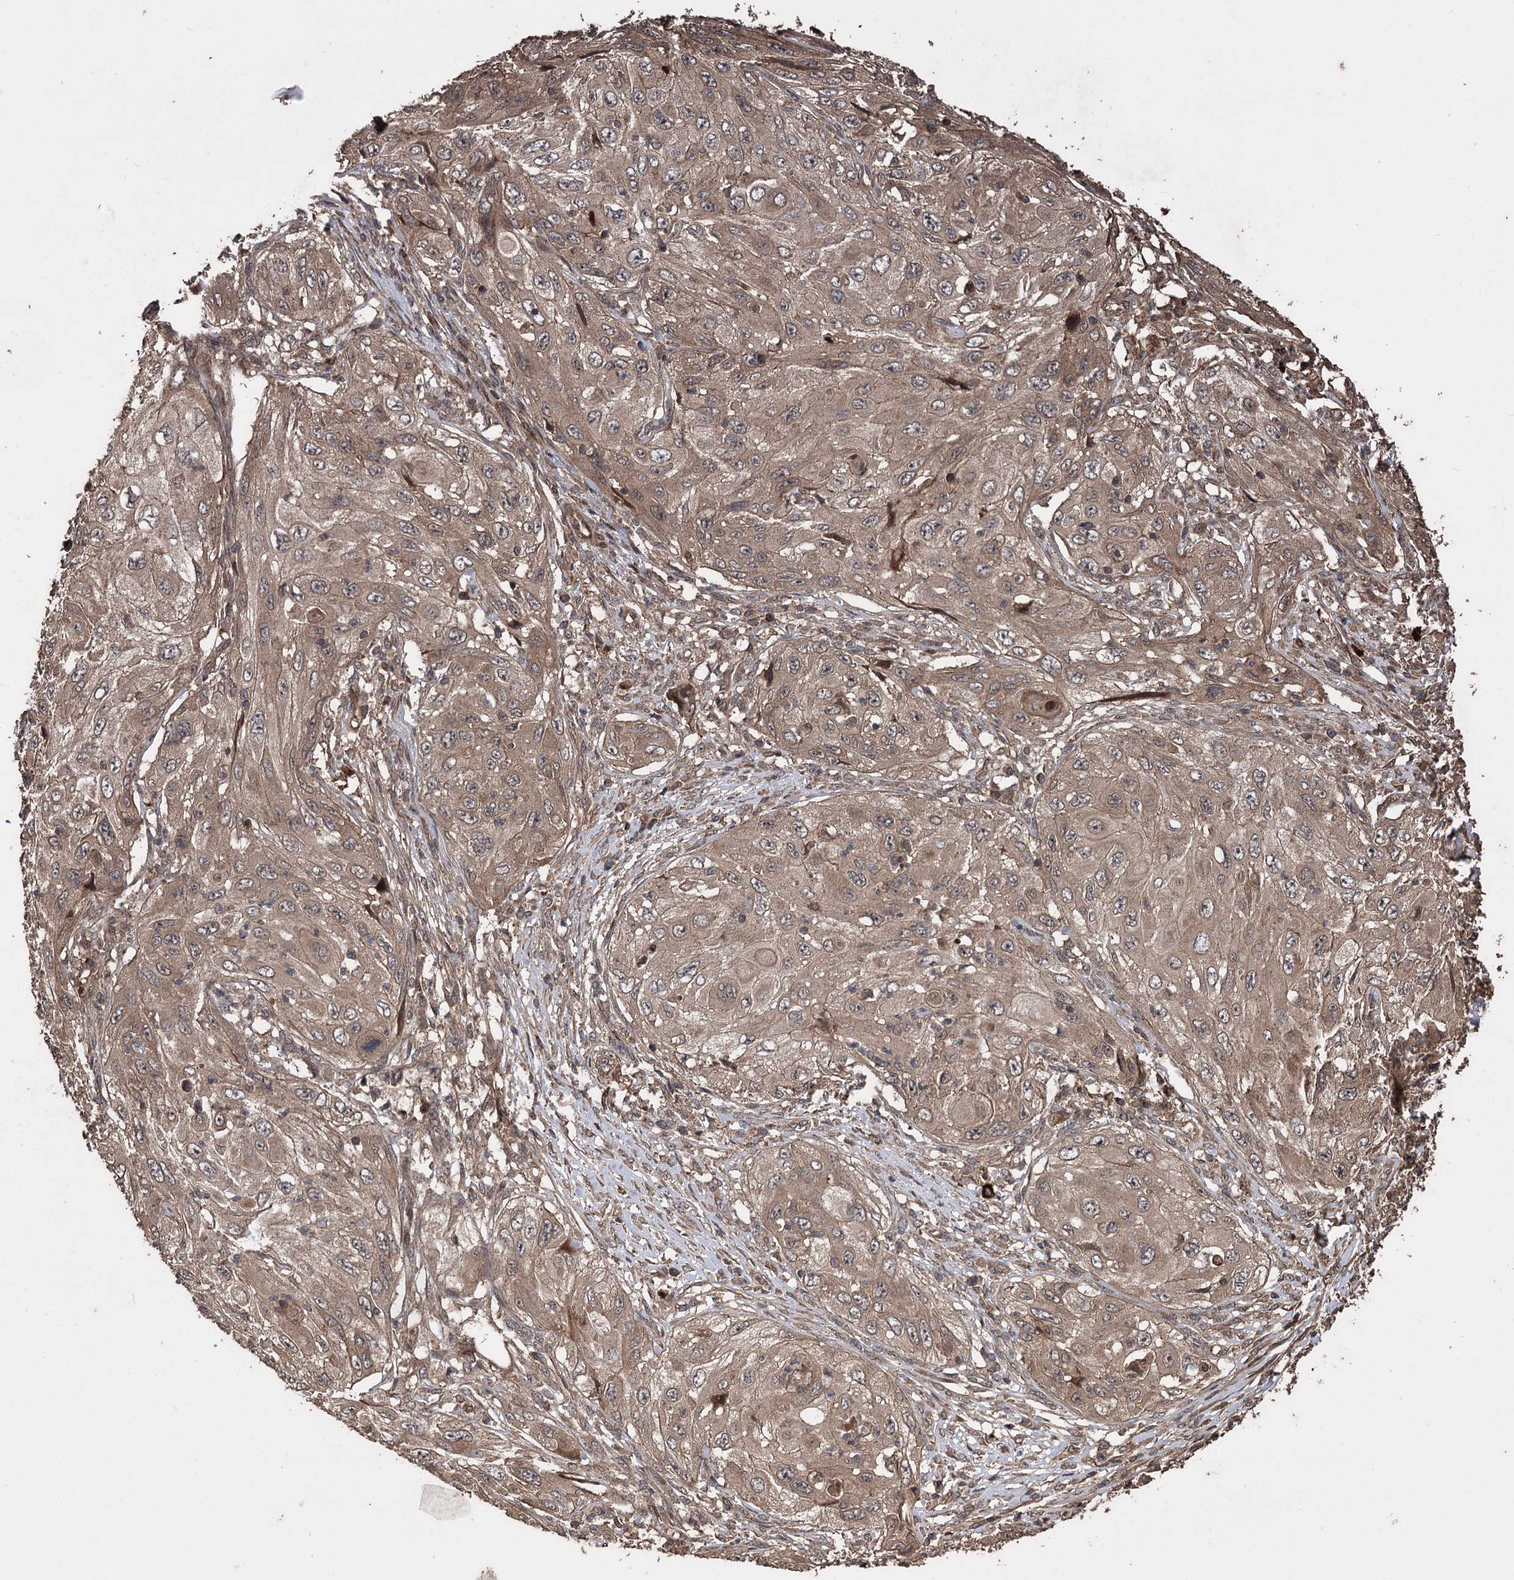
{"staining": {"intensity": "moderate", "quantity": ">75%", "location": "cytoplasmic/membranous"}, "tissue": "cervical cancer", "cell_type": "Tumor cells", "image_type": "cancer", "snomed": [{"axis": "morphology", "description": "Squamous cell carcinoma, NOS"}, {"axis": "topography", "description": "Cervix"}], "caption": "Approximately >75% of tumor cells in human cervical cancer (squamous cell carcinoma) reveal moderate cytoplasmic/membranous protein staining as visualized by brown immunohistochemical staining.", "gene": "RASSF3", "patient": {"sex": "female", "age": 42}}